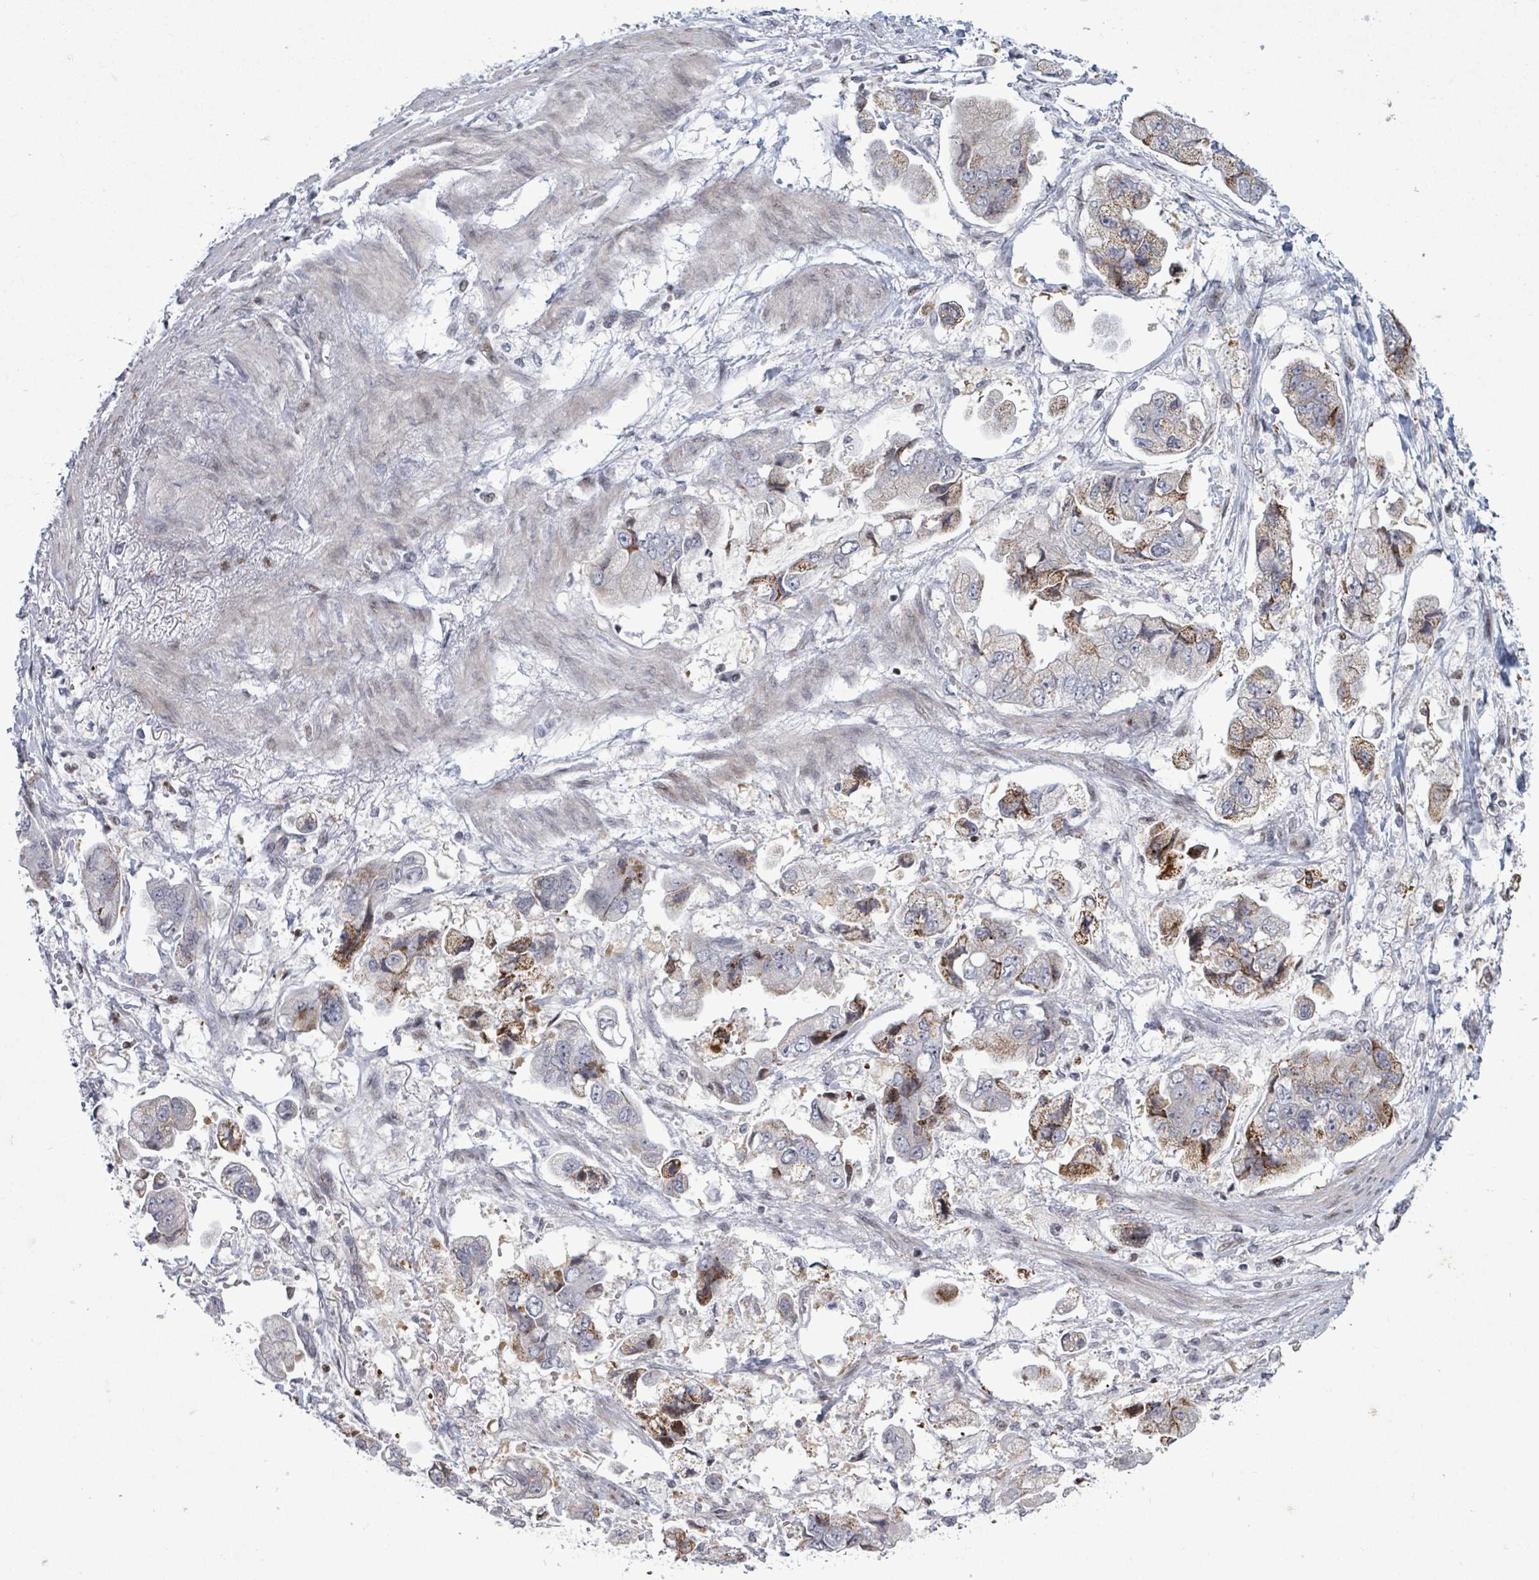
{"staining": {"intensity": "strong", "quantity": "<25%", "location": "cytoplasmic/membranous"}, "tissue": "stomach cancer", "cell_type": "Tumor cells", "image_type": "cancer", "snomed": [{"axis": "morphology", "description": "Adenocarcinoma, NOS"}, {"axis": "topography", "description": "Stomach"}], "caption": "Strong cytoplasmic/membranous protein expression is present in approximately <25% of tumor cells in adenocarcinoma (stomach). (DAB = brown stain, brightfield microscopy at high magnification).", "gene": "FNDC4", "patient": {"sex": "male", "age": 62}}